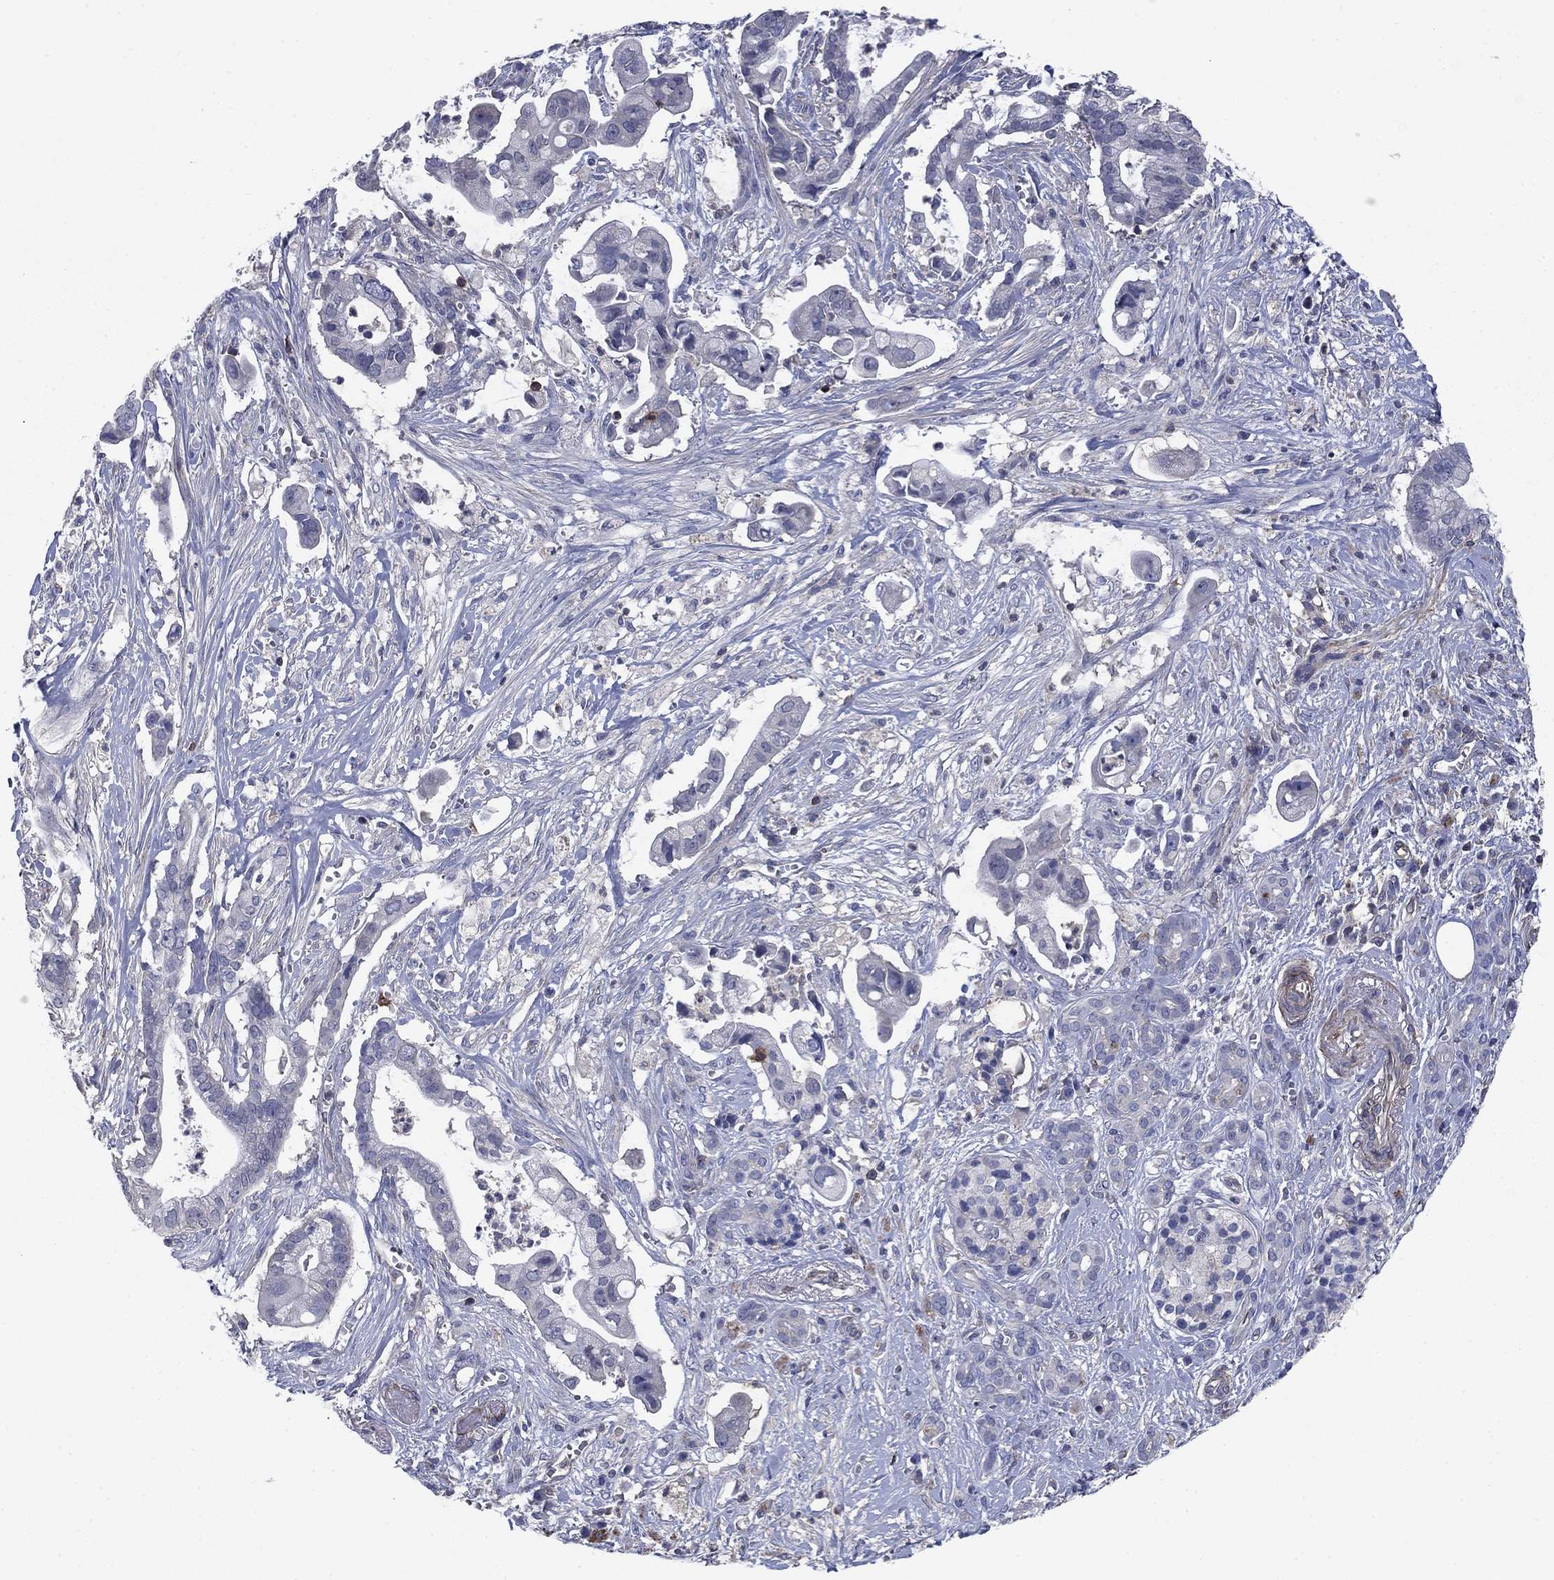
{"staining": {"intensity": "negative", "quantity": "none", "location": "none"}, "tissue": "pancreatic cancer", "cell_type": "Tumor cells", "image_type": "cancer", "snomed": [{"axis": "morphology", "description": "Adenocarcinoma, NOS"}, {"axis": "topography", "description": "Pancreas"}], "caption": "DAB immunohistochemical staining of pancreatic adenocarcinoma exhibits no significant positivity in tumor cells.", "gene": "PSD4", "patient": {"sex": "male", "age": 61}}